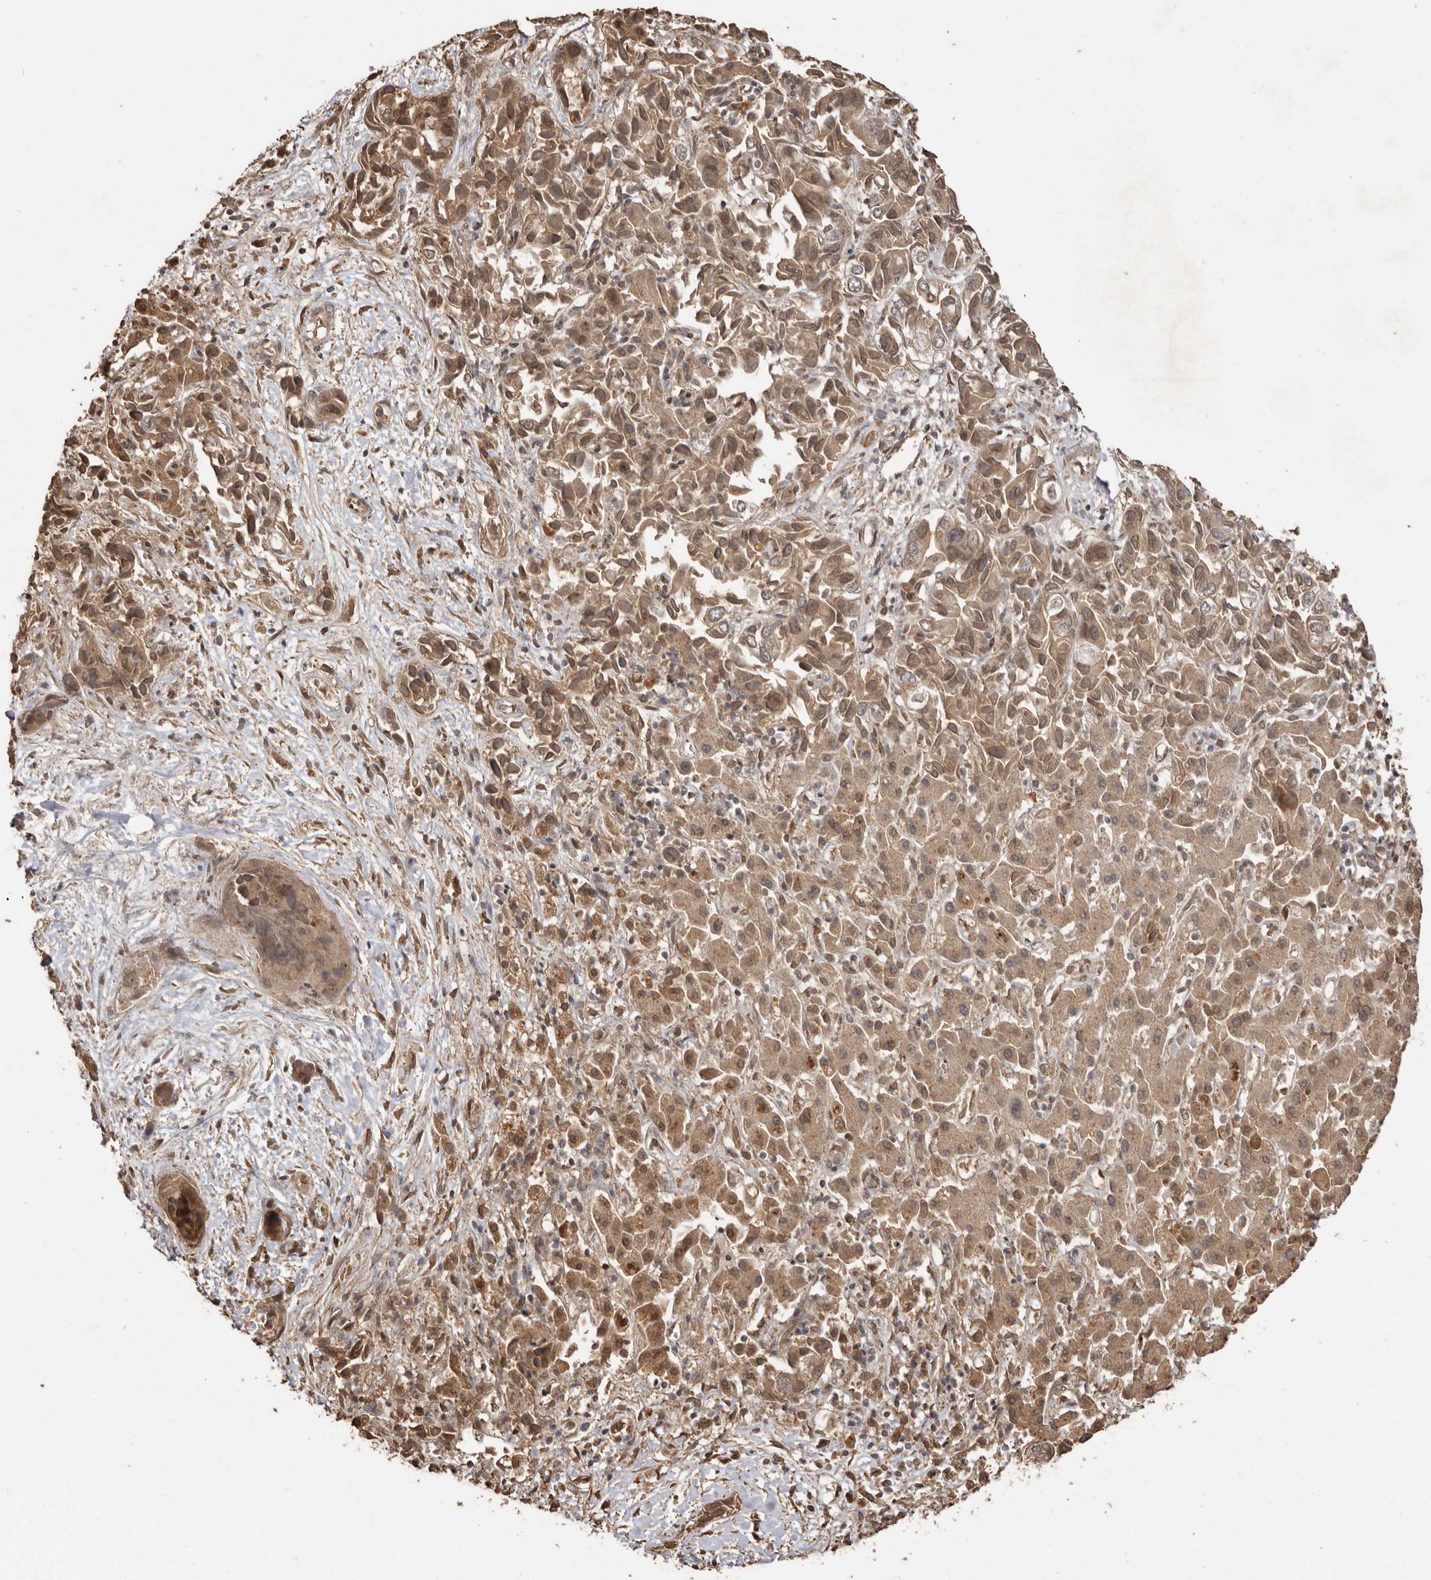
{"staining": {"intensity": "moderate", "quantity": ">75%", "location": "cytoplasmic/membranous,nuclear"}, "tissue": "liver cancer", "cell_type": "Tumor cells", "image_type": "cancer", "snomed": [{"axis": "morphology", "description": "Cholangiocarcinoma"}, {"axis": "topography", "description": "Liver"}], "caption": "A brown stain highlights moderate cytoplasmic/membranous and nuclear expression of a protein in cholangiocarcinoma (liver) tumor cells.", "gene": "NUP43", "patient": {"sex": "female", "age": 52}}